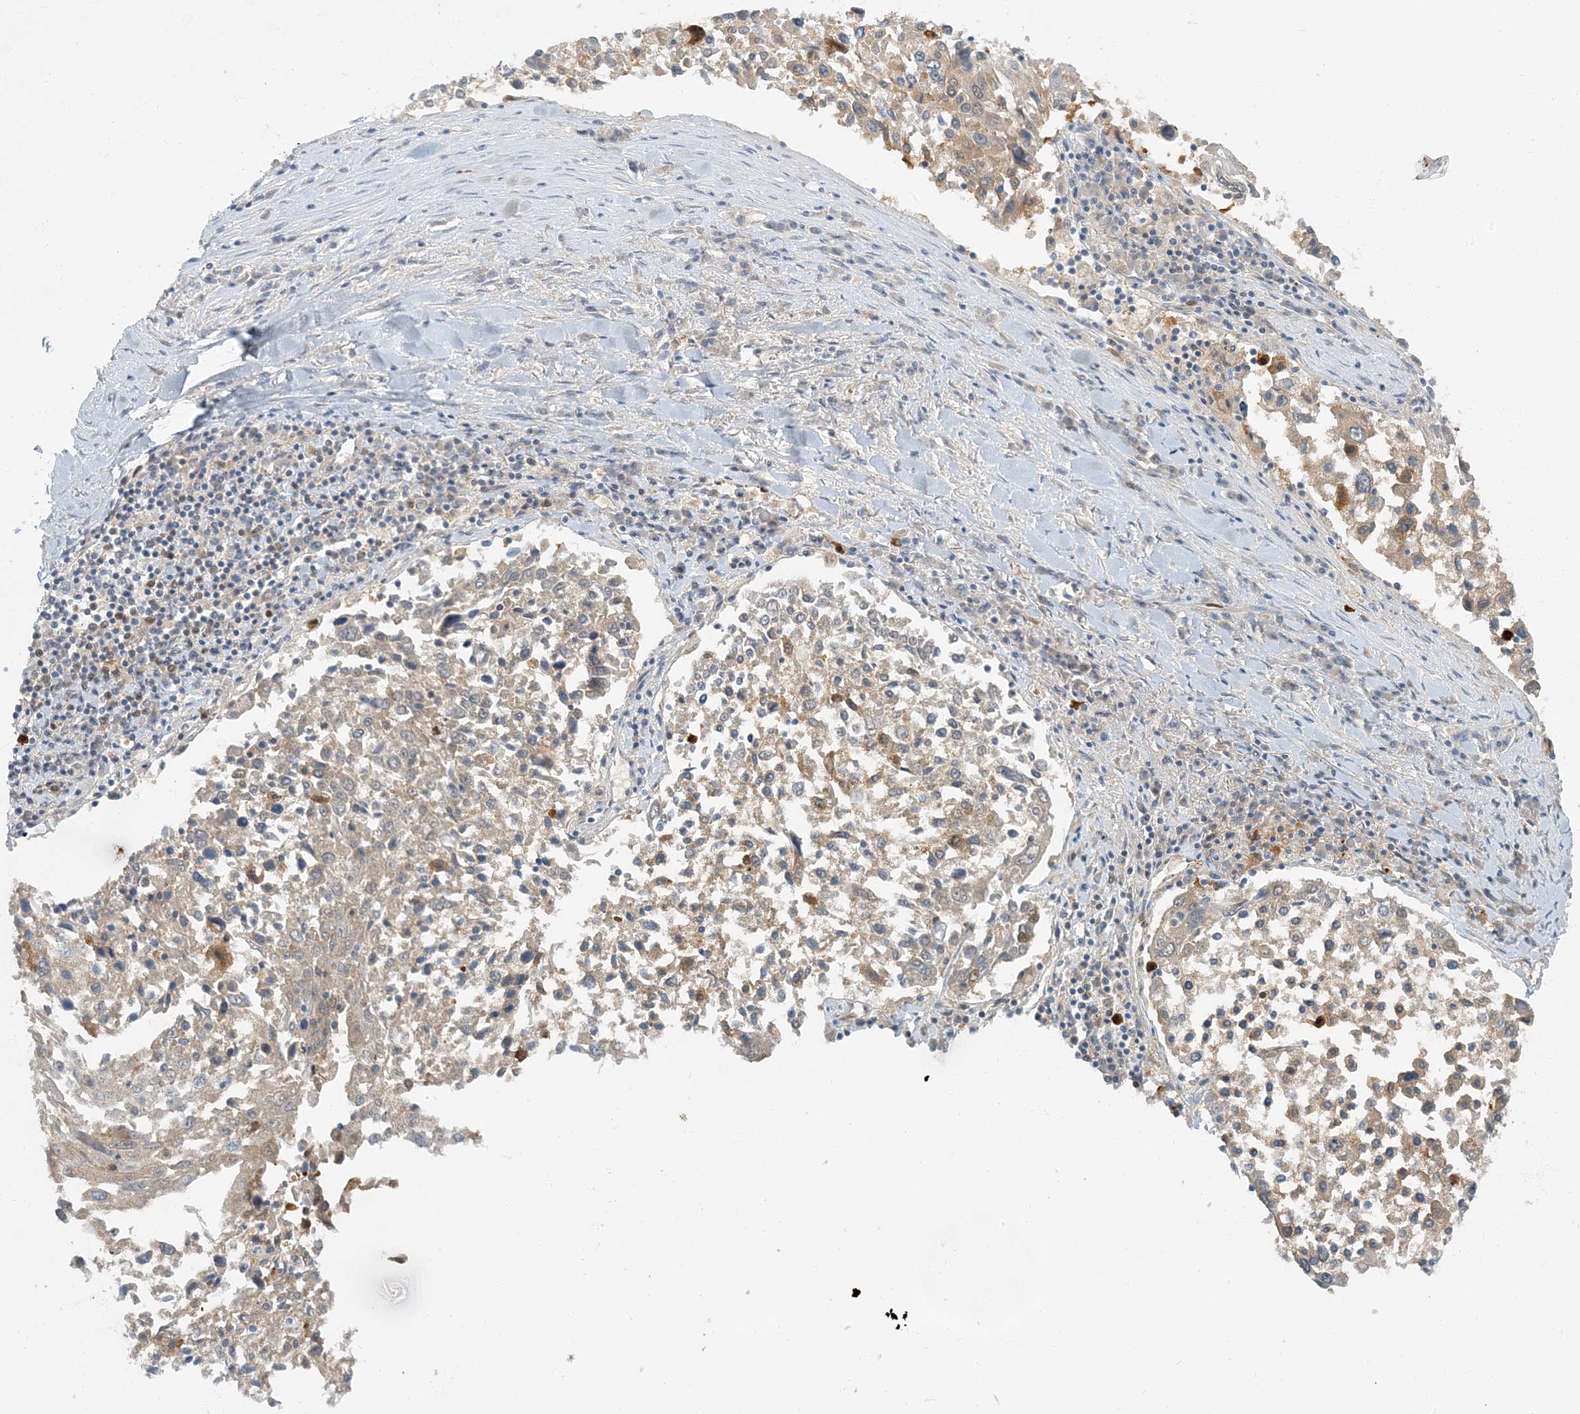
{"staining": {"intensity": "weak", "quantity": ">75%", "location": "cytoplasmic/membranous"}, "tissue": "lung cancer", "cell_type": "Tumor cells", "image_type": "cancer", "snomed": [{"axis": "morphology", "description": "Squamous cell carcinoma, NOS"}, {"axis": "topography", "description": "Lung"}], "caption": "Immunohistochemistry histopathology image of neoplastic tissue: human squamous cell carcinoma (lung) stained using immunohistochemistry displays low levels of weak protein expression localized specifically in the cytoplasmic/membranous of tumor cells, appearing as a cytoplasmic/membranous brown color.", "gene": "AK9", "patient": {"sex": "male", "age": 65}}